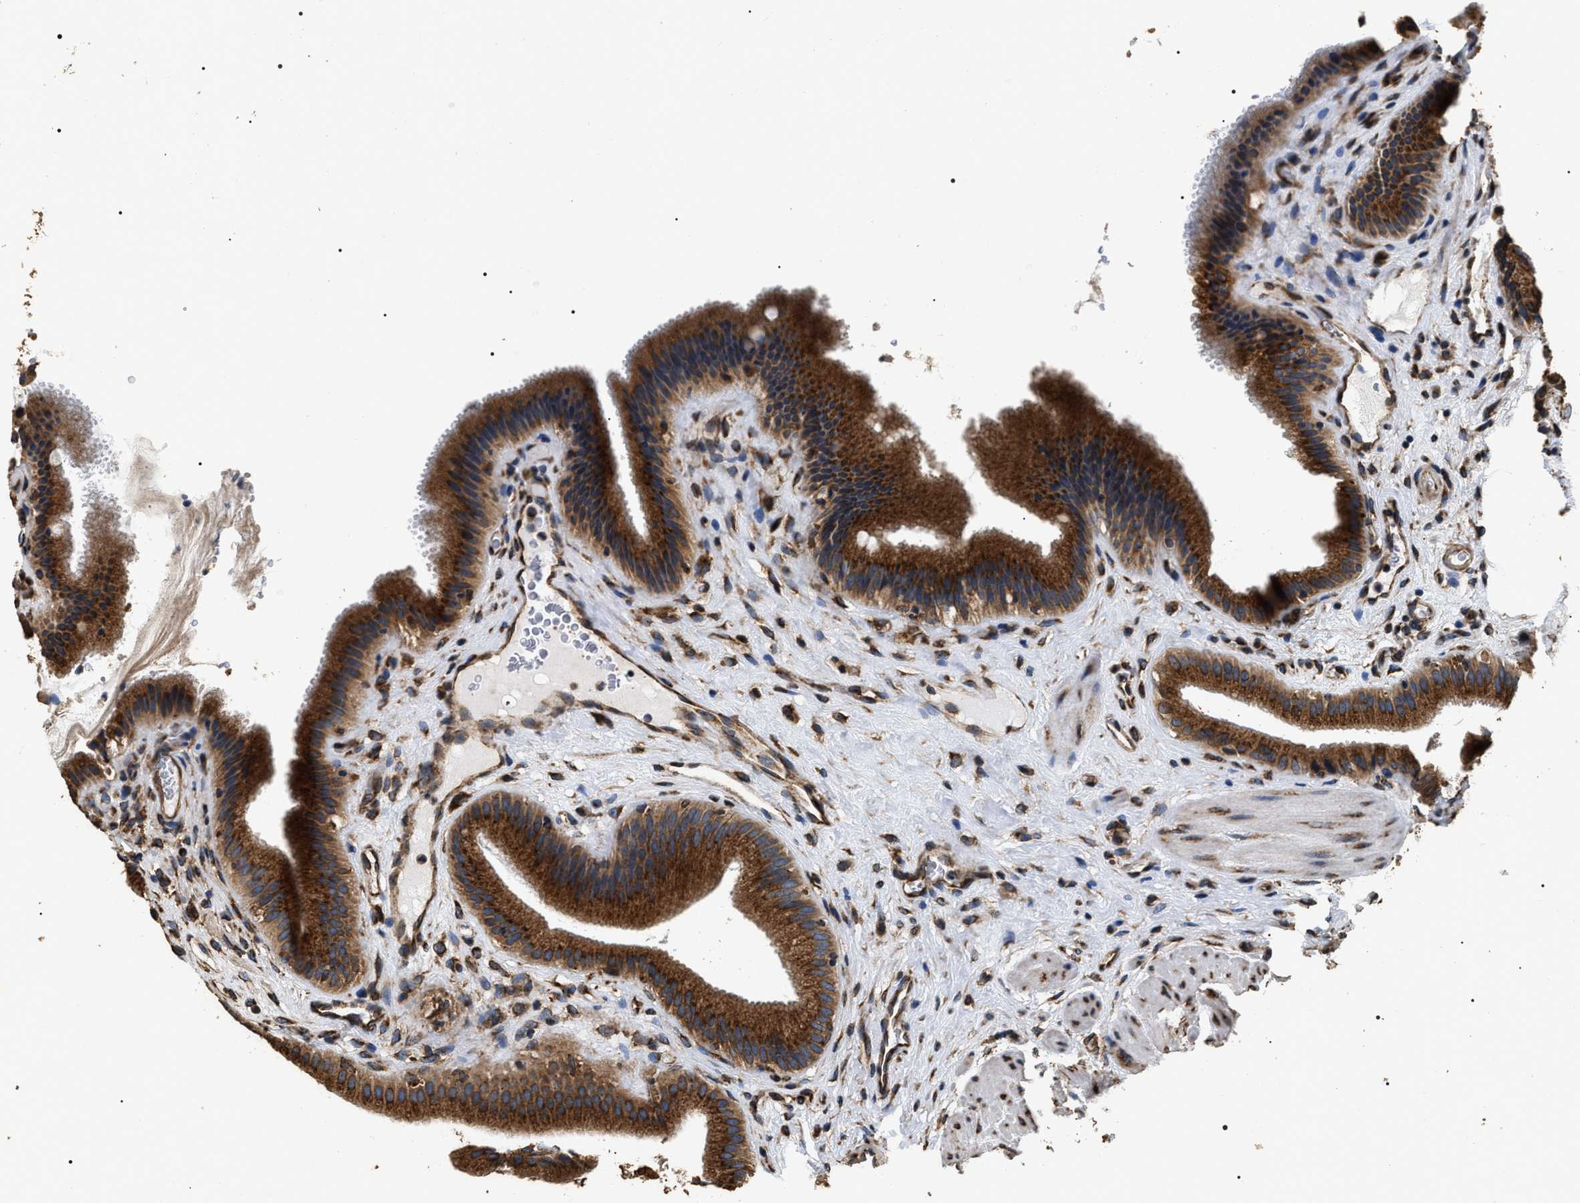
{"staining": {"intensity": "strong", "quantity": ">75%", "location": "cytoplasmic/membranous"}, "tissue": "gallbladder", "cell_type": "Glandular cells", "image_type": "normal", "snomed": [{"axis": "morphology", "description": "Normal tissue, NOS"}, {"axis": "topography", "description": "Gallbladder"}], "caption": "A brown stain shows strong cytoplasmic/membranous staining of a protein in glandular cells of unremarkable human gallbladder. (Brightfield microscopy of DAB IHC at high magnification).", "gene": "KTN1", "patient": {"sex": "male", "age": 49}}